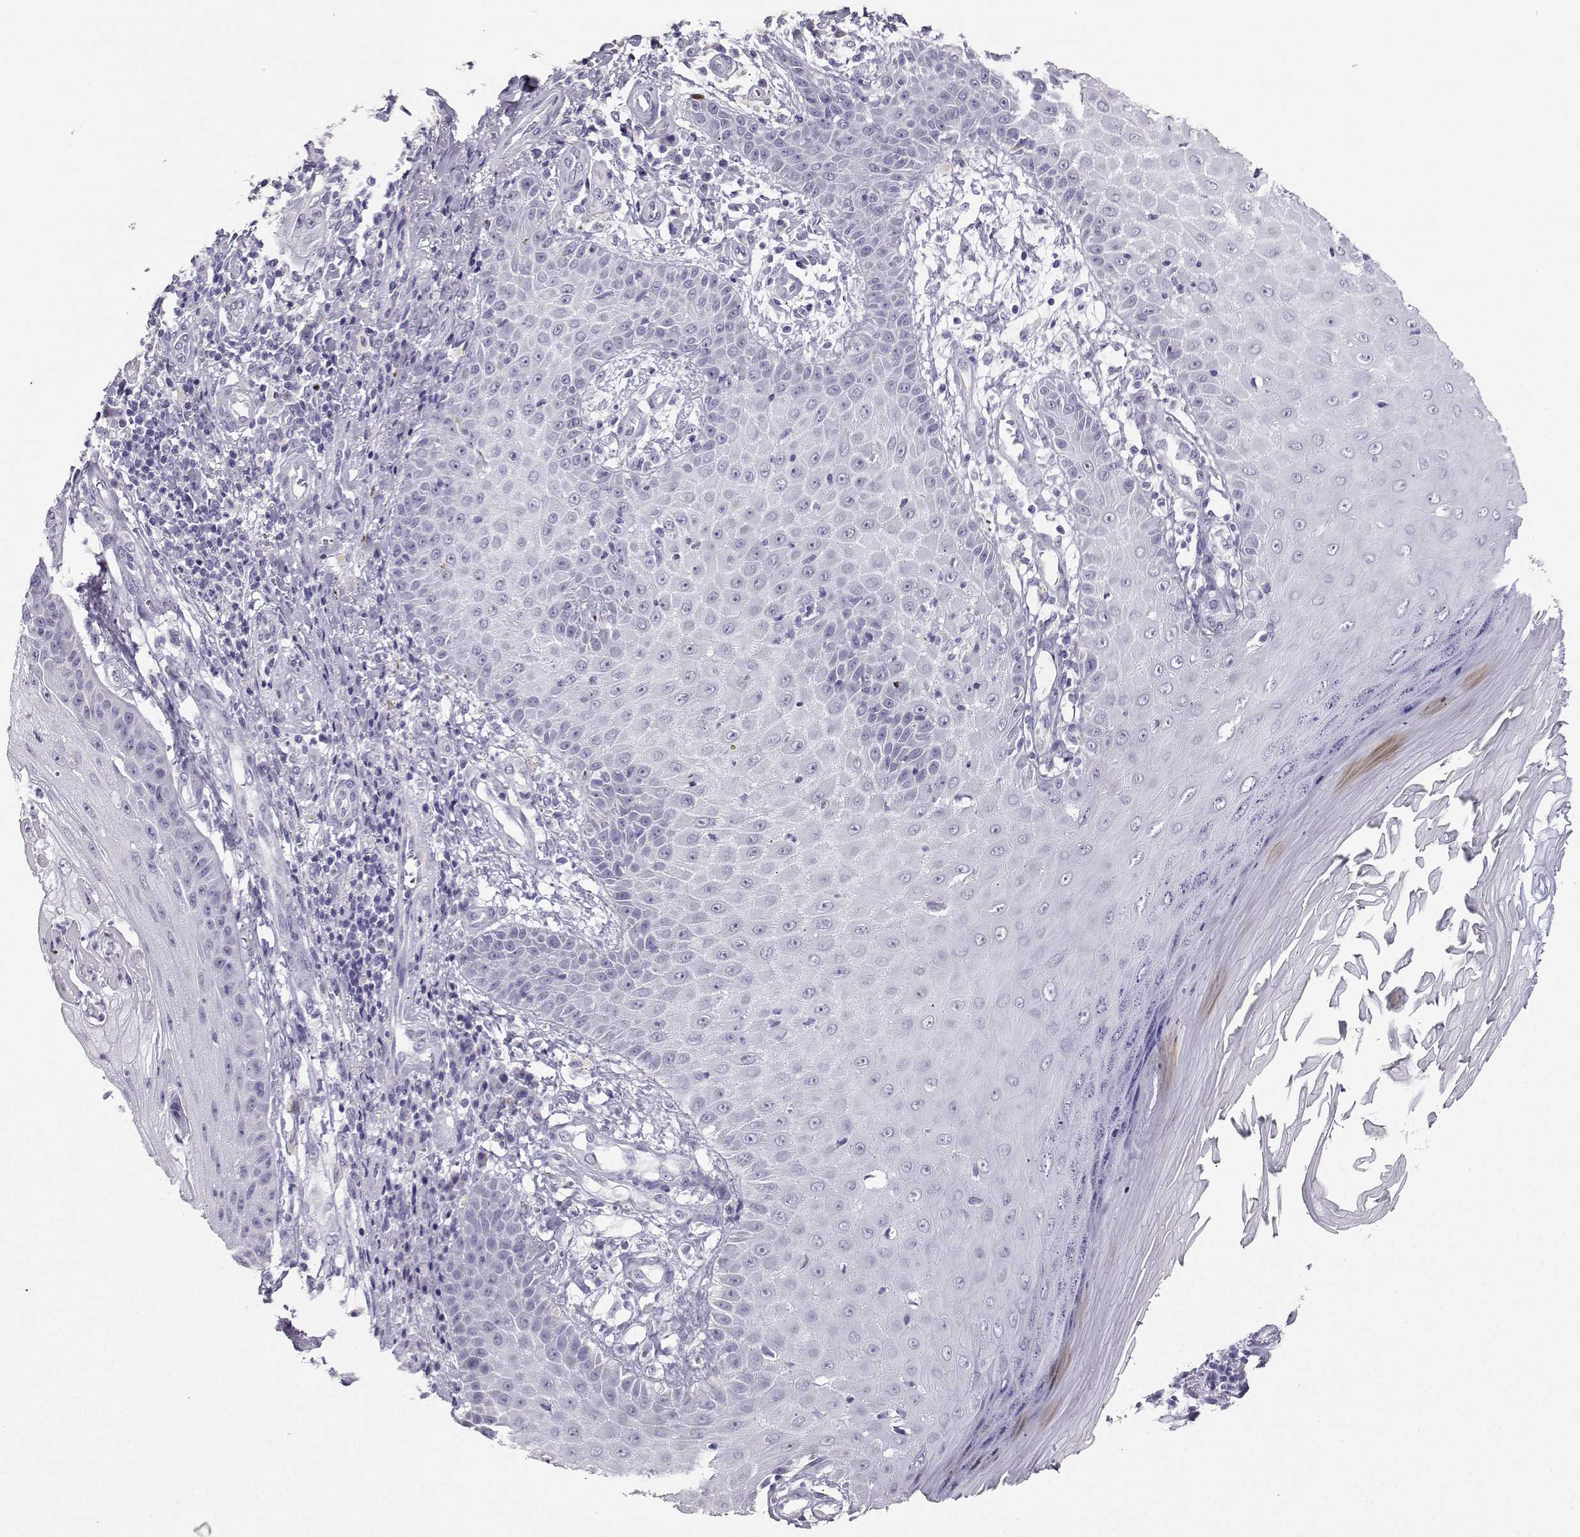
{"staining": {"intensity": "negative", "quantity": "none", "location": "none"}, "tissue": "skin cancer", "cell_type": "Tumor cells", "image_type": "cancer", "snomed": [{"axis": "morphology", "description": "Squamous cell carcinoma, NOS"}, {"axis": "topography", "description": "Skin"}], "caption": "Immunohistochemistry (IHC) image of squamous cell carcinoma (skin) stained for a protein (brown), which demonstrates no positivity in tumor cells. (DAB (3,3'-diaminobenzidine) IHC visualized using brightfield microscopy, high magnification).", "gene": "AVP", "patient": {"sex": "male", "age": 70}}